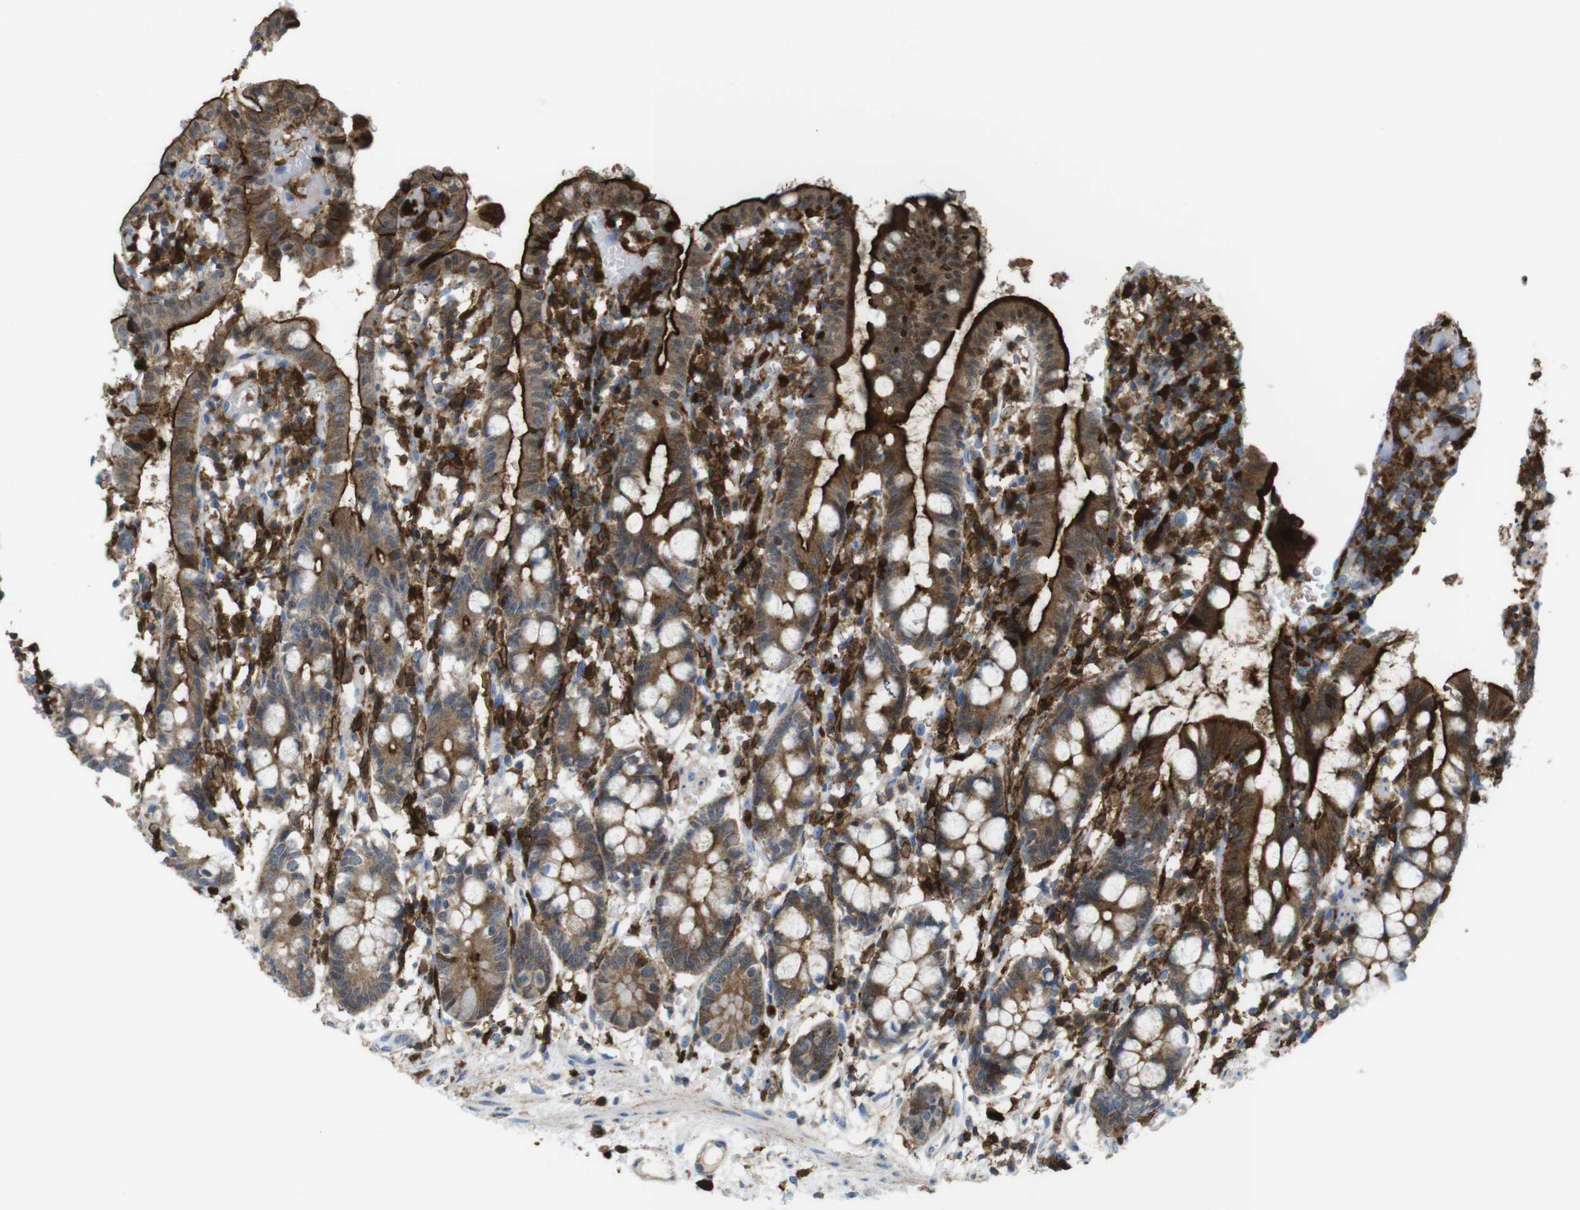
{"staining": {"intensity": "strong", "quantity": ">75%", "location": "cytoplasmic/membranous"}, "tissue": "small intestine", "cell_type": "Glandular cells", "image_type": "normal", "snomed": [{"axis": "morphology", "description": "Normal tissue, NOS"}, {"axis": "morphology", "description": "Cystadenocarcinoma, serous, Metastatic site"}, {"axis": "topography", "description": "Small intestine"}], "caption": "Benign small intestine displays strong cytoplasmic/membranous expression in approximately >75% of glandular cells, visualized by immunohistochemistry.", "gene": "PRKCD", "patient": {"sex": "female", "age": 61}}